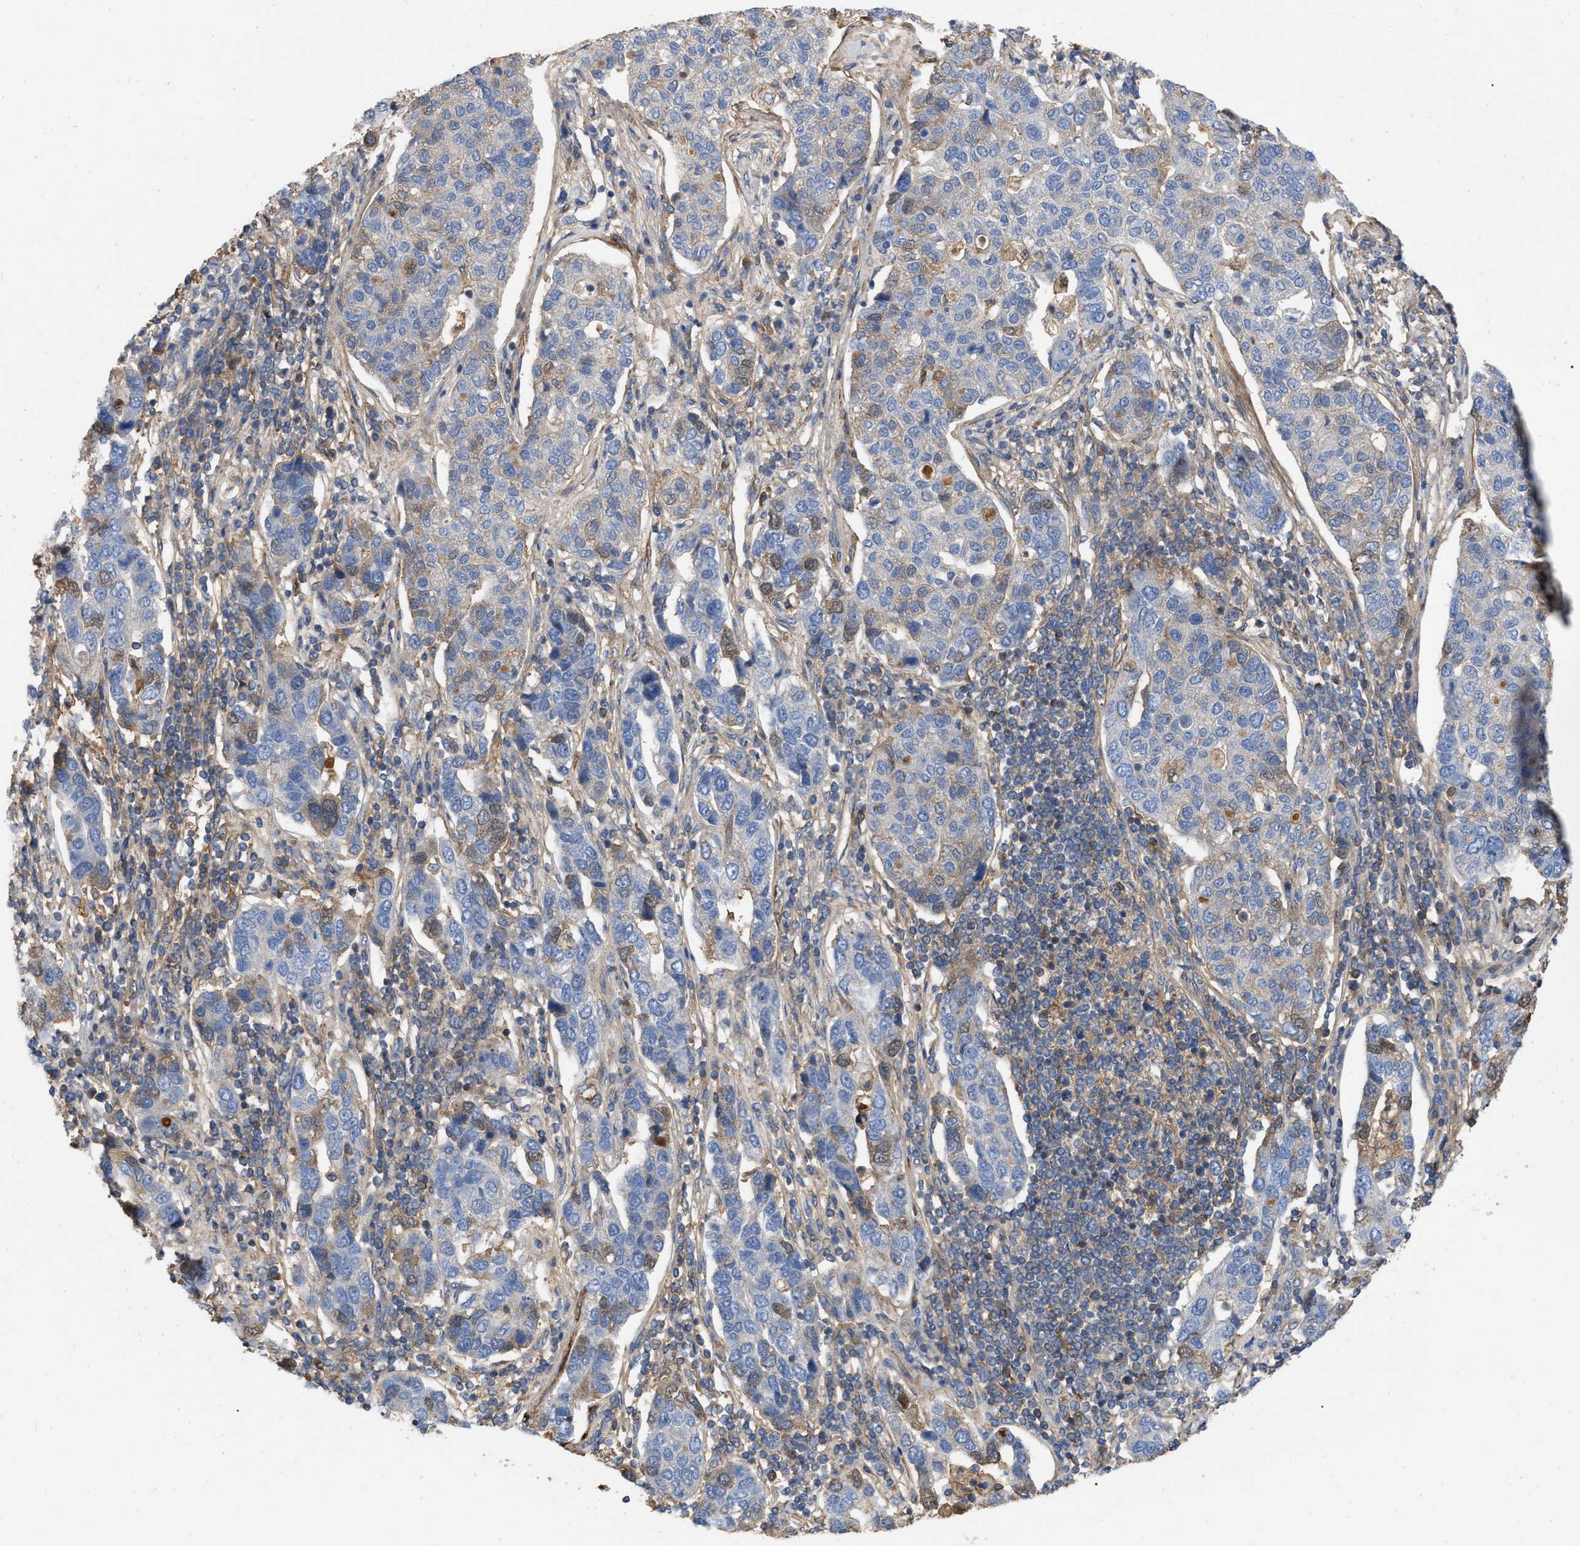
{"staining": {"intensity": "weak", "quantity": "<25%", "location": "cytoplasmic/membranous"}, "tissue": "pancreatic cancer", "cell_type": "Tumor cells", "image_type": "cancer", "snomed": [{"axis": "morphology", "description": "Adenocarcinoma, NOS"}, {"axis": "topography", "description": "Pancreas"}], "caption": "The photomicrograph shows no significant staining in tumor cells of pancreatic adenocarcinoma.", "gene": "RABEP1", "patient": {"sex": "female", "age": 61}}